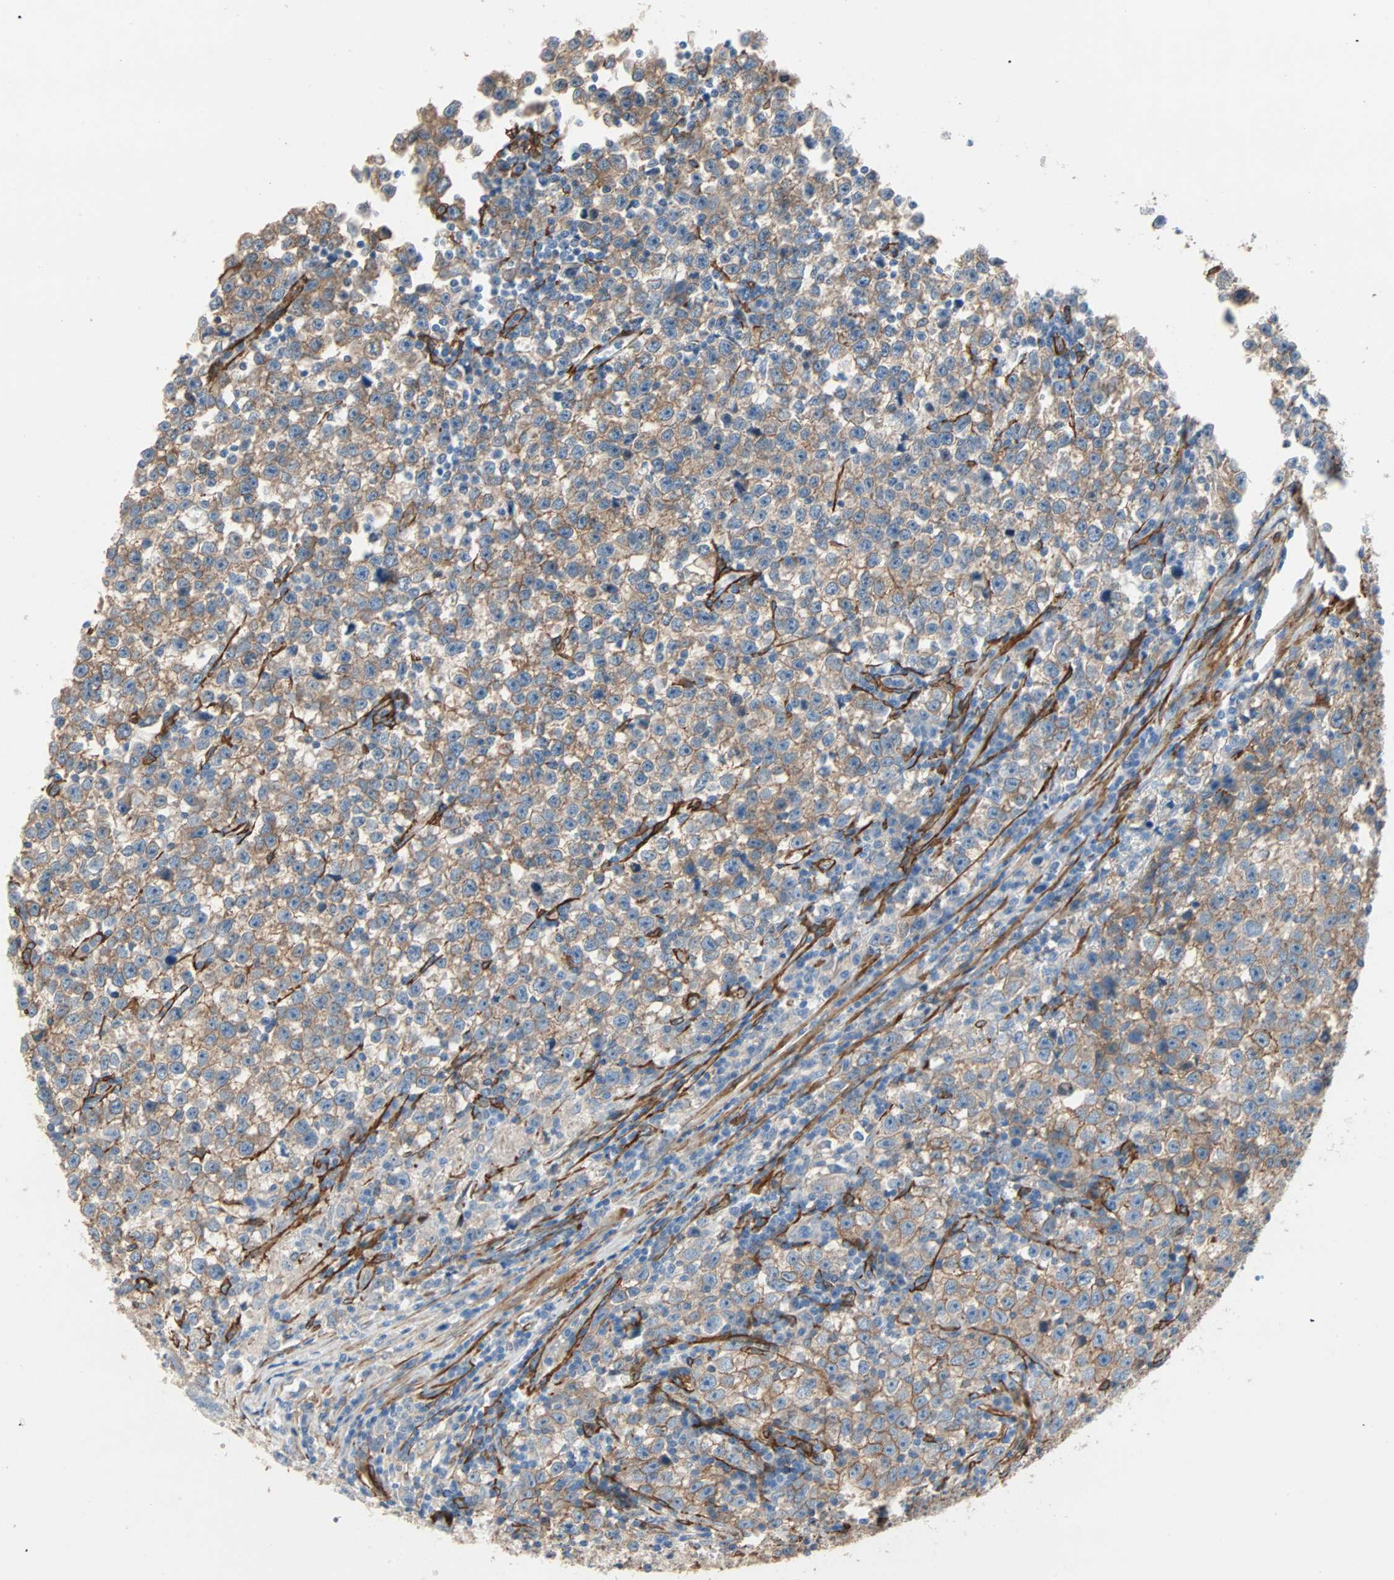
{"staining": {"intensity": "moderate", "quantity": ">75%", "location": "cytoplasmic/membranous"}, "tissue": "testis cancer", "cell_type": "Tumor cells", "image_type": "cancer", "snomed": [{"axis": "morphology", "description": "Seminoma, NOS"}, {"axis": "topography", "description": "Testis"}], "caption": "A medium amount of moderate cytoplasmic/membranous staining is seen in approximately >75% of tumor cells in seminoma (testis) tissue.", "gene": "EPB41L2", "patient": {"sex": "male", "age": 43}}